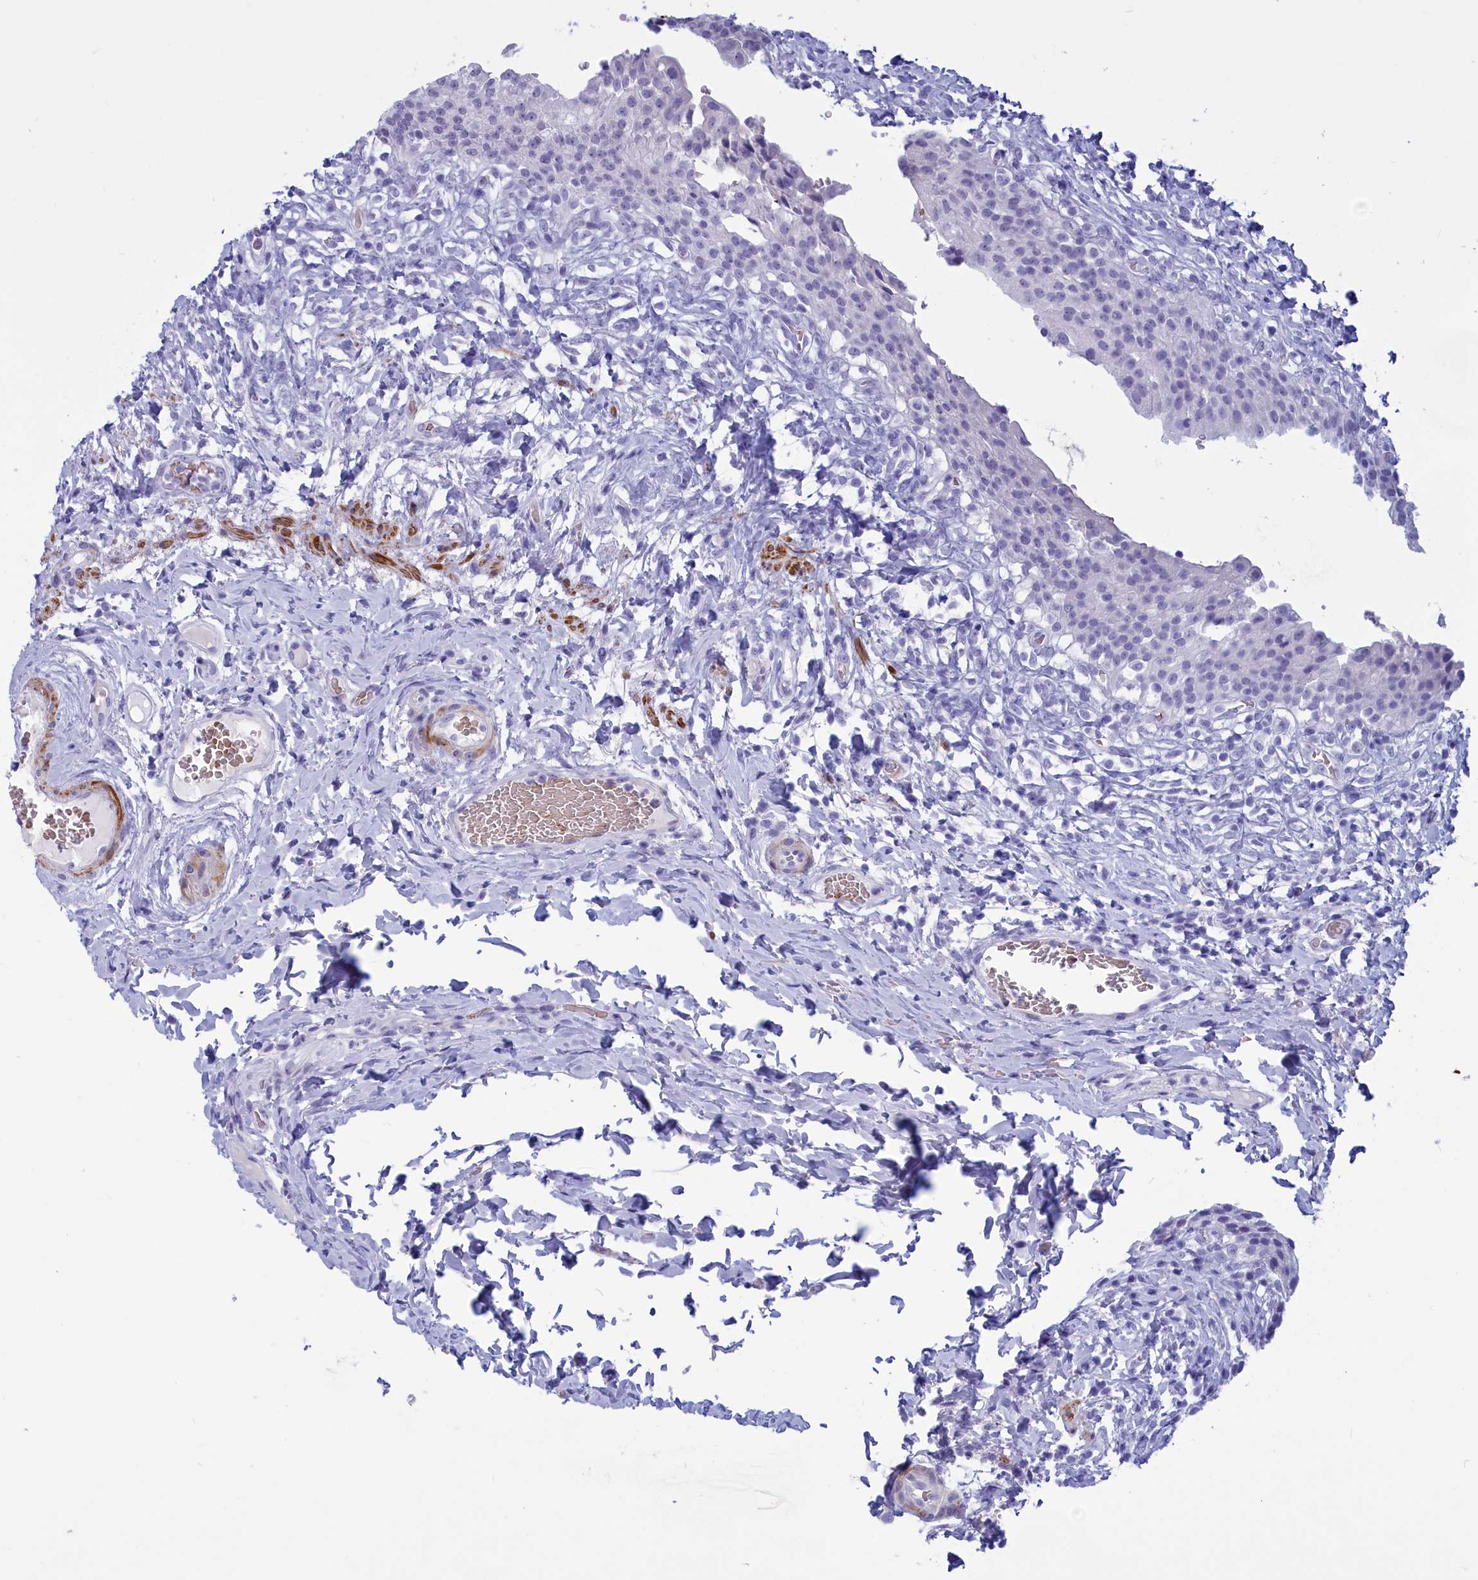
{"staining": {"intensity": "negative", "quantity": "none", "location": "none"}, "tissue": "urinary bladder", "cell_type": "Urothelial cells", "image_type": "normal", "snomed": [{"axis": "morphology", "description": "Normal tissue, NOS"}, {"axis": "morphology", "description": "Inflammation, NOS"}, {"axis": "topography", "description": "Urinary bladder"}], "caption": "This is an immunohistochemistry (IHC) histopathology image of benign human urinary bladder. There is no positivity in urothelial cells.", "gene": "GAPDHS", "patient": {"sex": "male", "age": 64}}